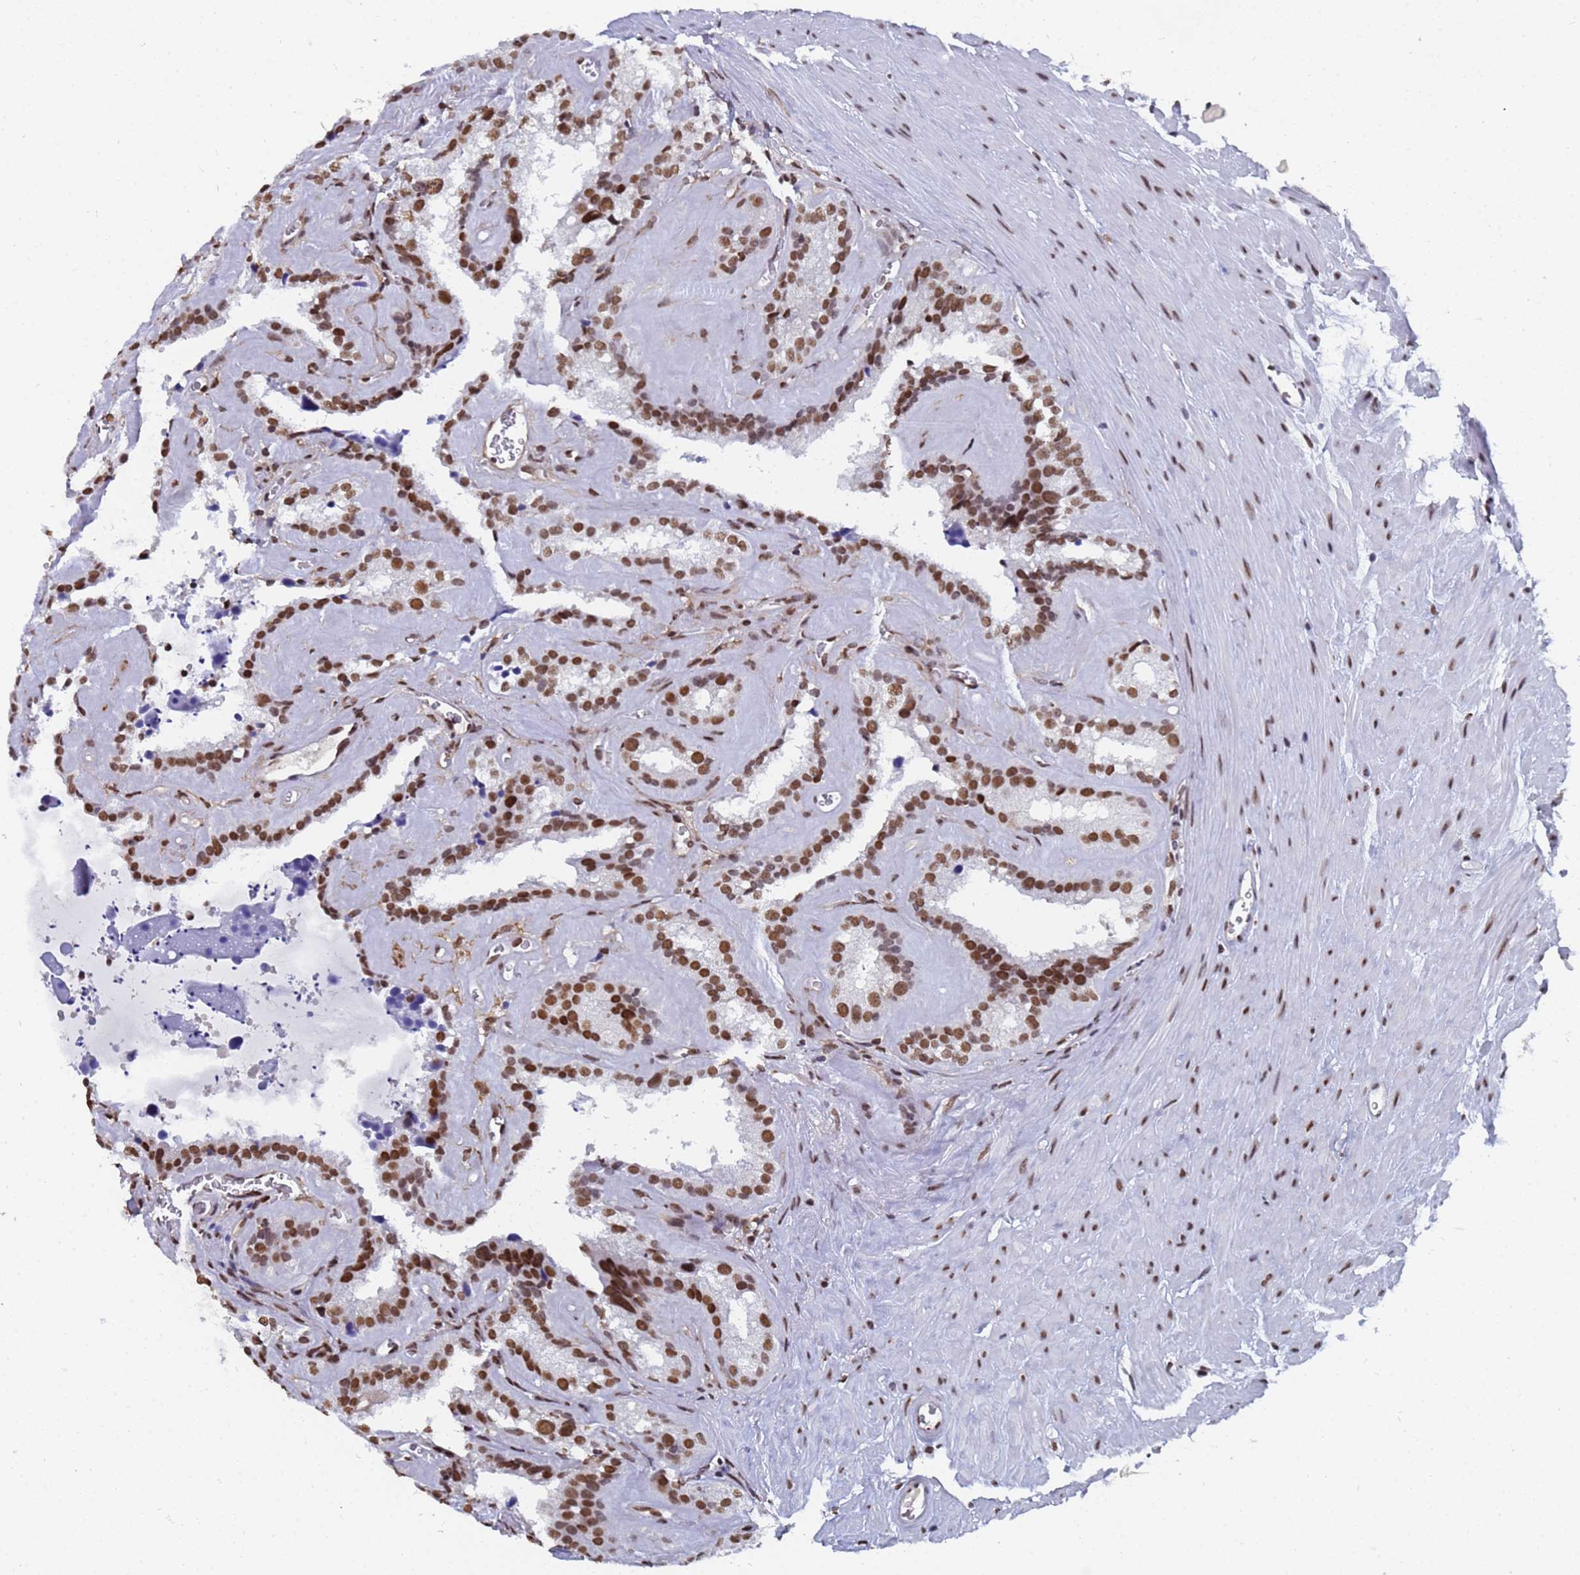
{"staining": {"intensity": "strong", "quantity": ">75%", "location": "nuclear"}, "tissue": "seminal vesicle", "cell_type": "Glandular cells", "image_type": "normal", "snomed": [{"axis": "morphology", "description": "Normal tissue, NOS"}, {"axis": "topography", "description": "Prostate"}, {"axis": "topography", "description": "Seminal veicle"}], "caption": "Protein expression analysis of normal seminal vesicle exhibits strong nuclear positivity in about >75% of glandular cells.", "gene": "RAVER2", "patient": {"sex": "male", "age": 59}}